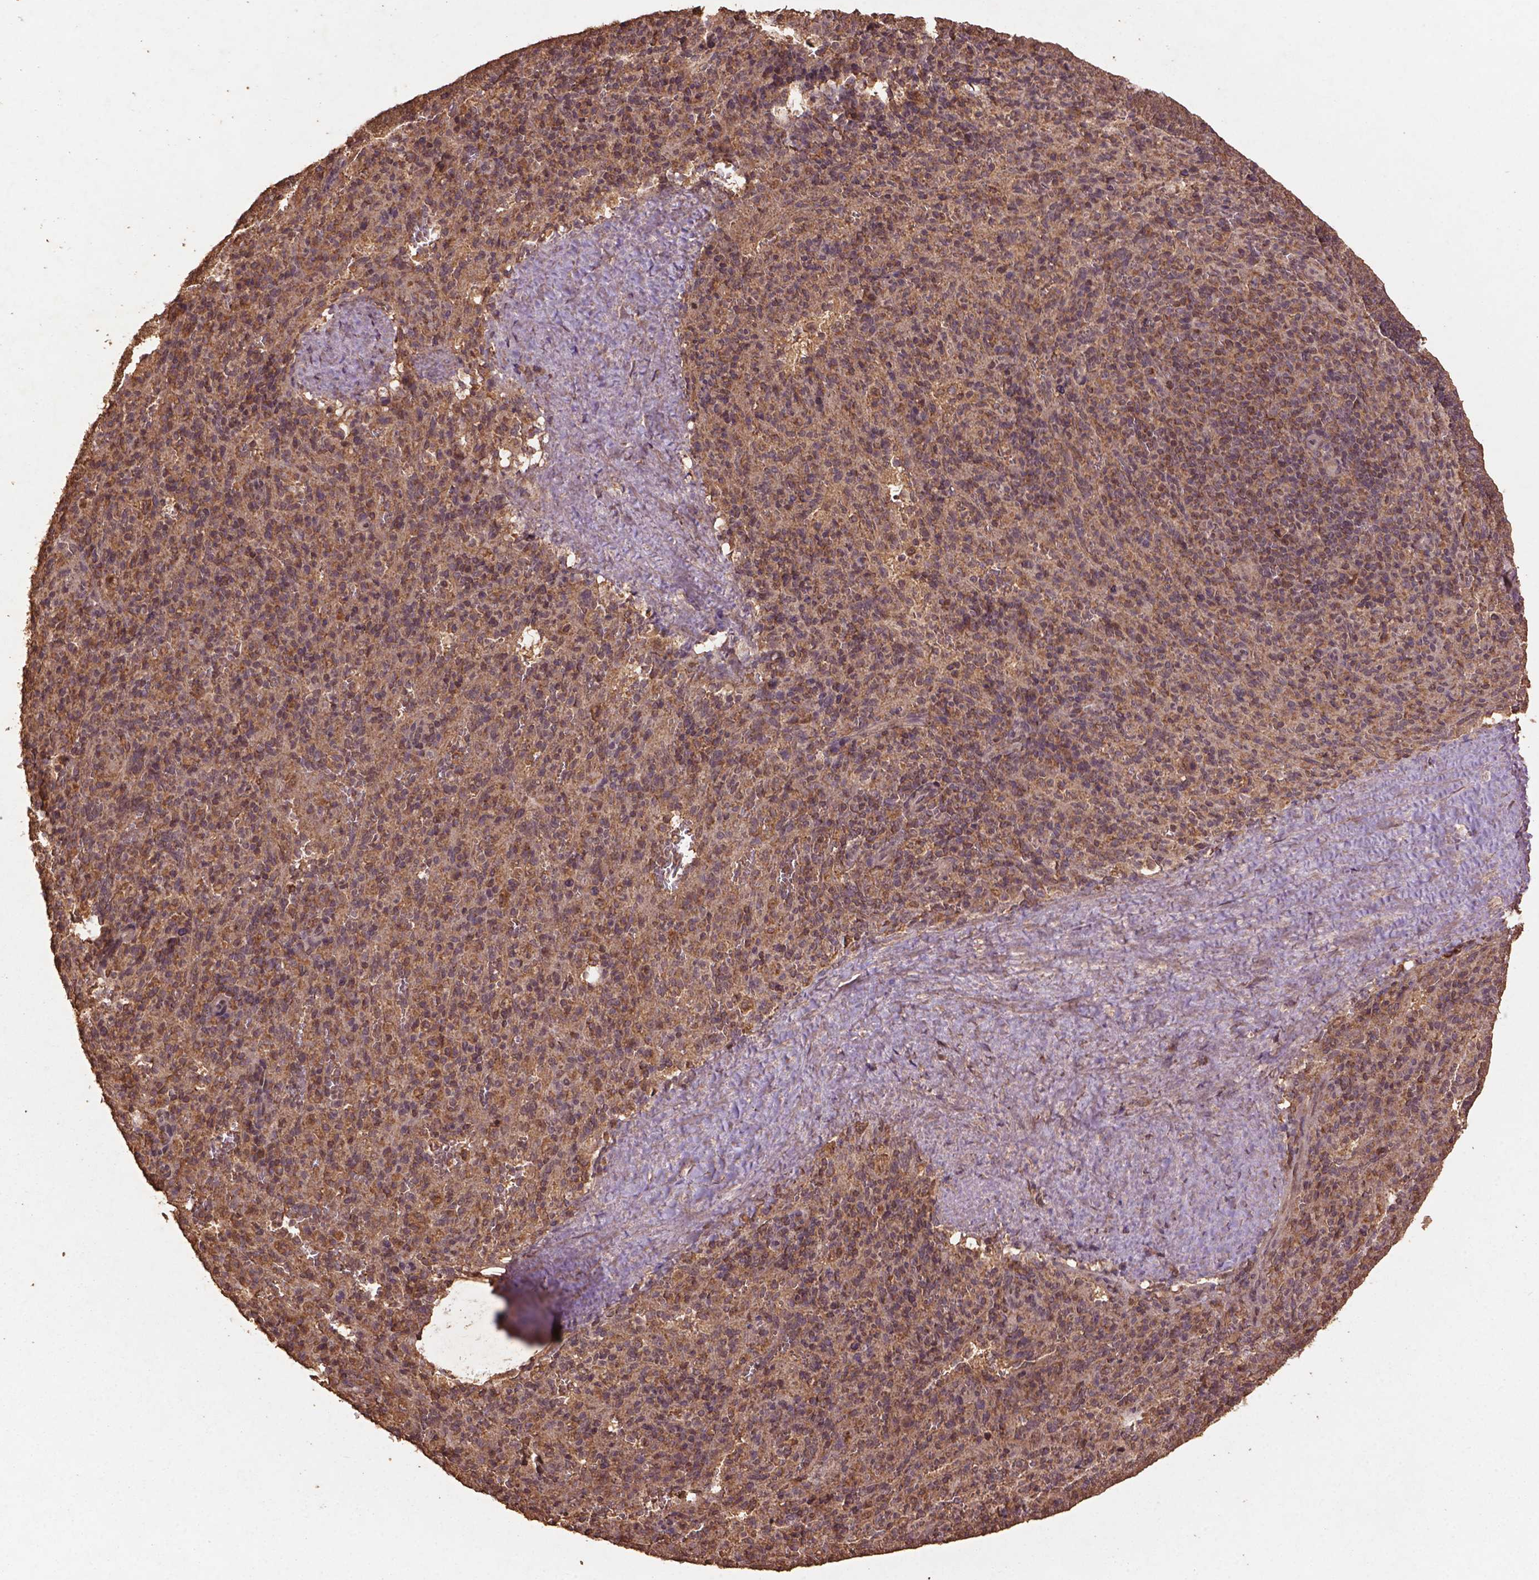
{"staining": {"intensity": "weak", "quantity": ">75%", "location": "cytoplasmic/membranous"}, "tissue": "spleen", "cell_type": "Cells in red pulp", "image_type": "normal", "snomed": [{"axis": "morphology", "description": "Normal tissue, NOS"}, {"axis": "topography", "description": "Spleen"}], "caption": "Immunohistochemical staining of benign human spleen displays low levels of weak cytoplasmic/membranous positivity in approximately >75% of cells in red pulp.", "gene": "BABAM1", "patient": {"sex": "male", "age": 57}}